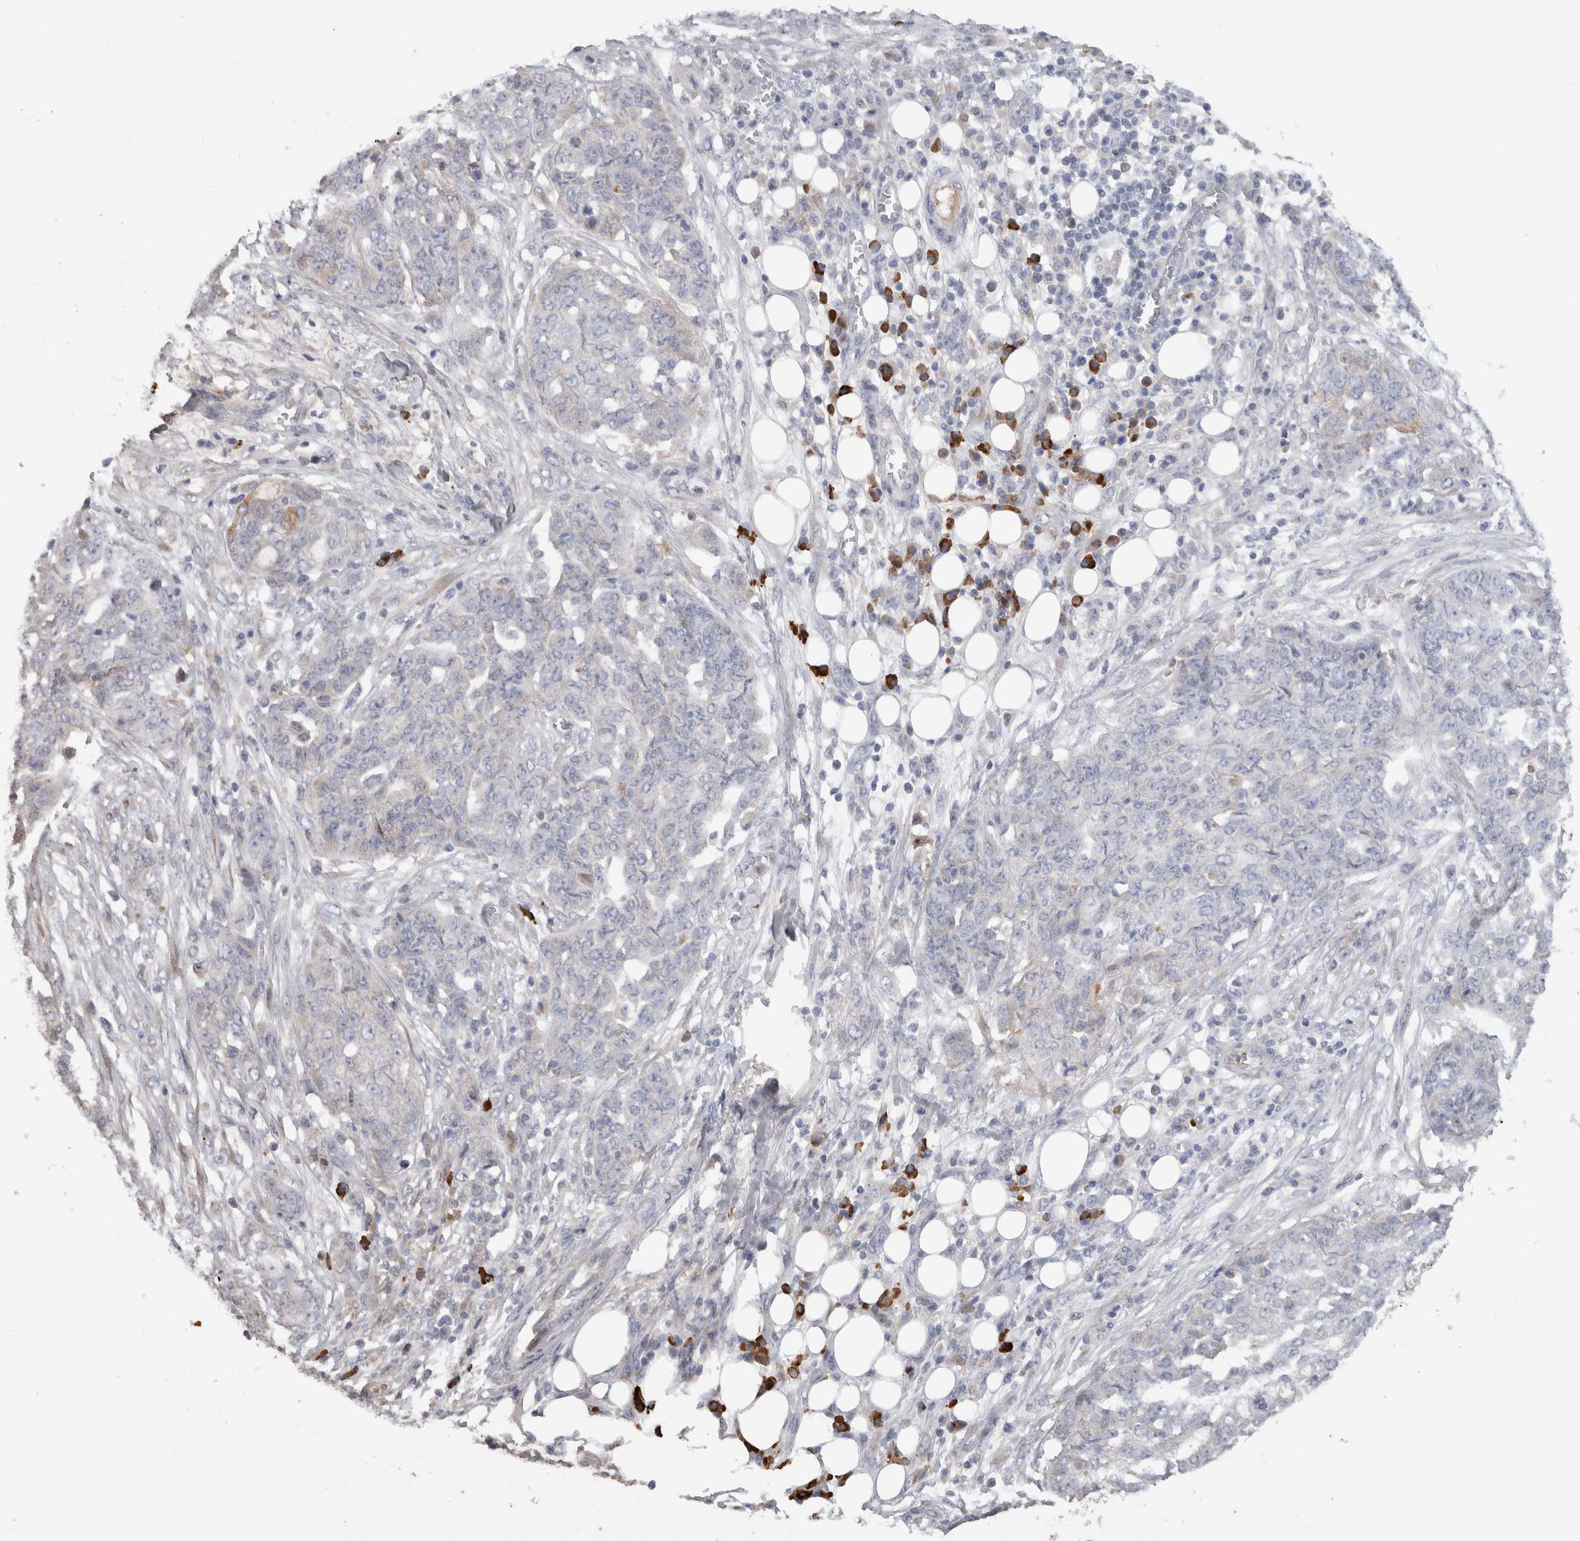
{"staining": {"intensity": "negative", "quantity": "none", "location": "none"}, "tissue": "ovarian cancer", "cell_type": "Tumor cells", "image_type": "cancer", "snomed": [{"axis": "morphology", "description": "Cystadenocarcinoma, serous, NOS"}, {"axis": "topography", "description": "Soft tissue"}, {"axis": "topography", "description": "Ovary"}], "caption": "Histopathology image shows no significant protein expression in tumor cells of ovarian cancer.", "gene": "PPP3CC", "patient": {"sex": "female", "age": 57}}